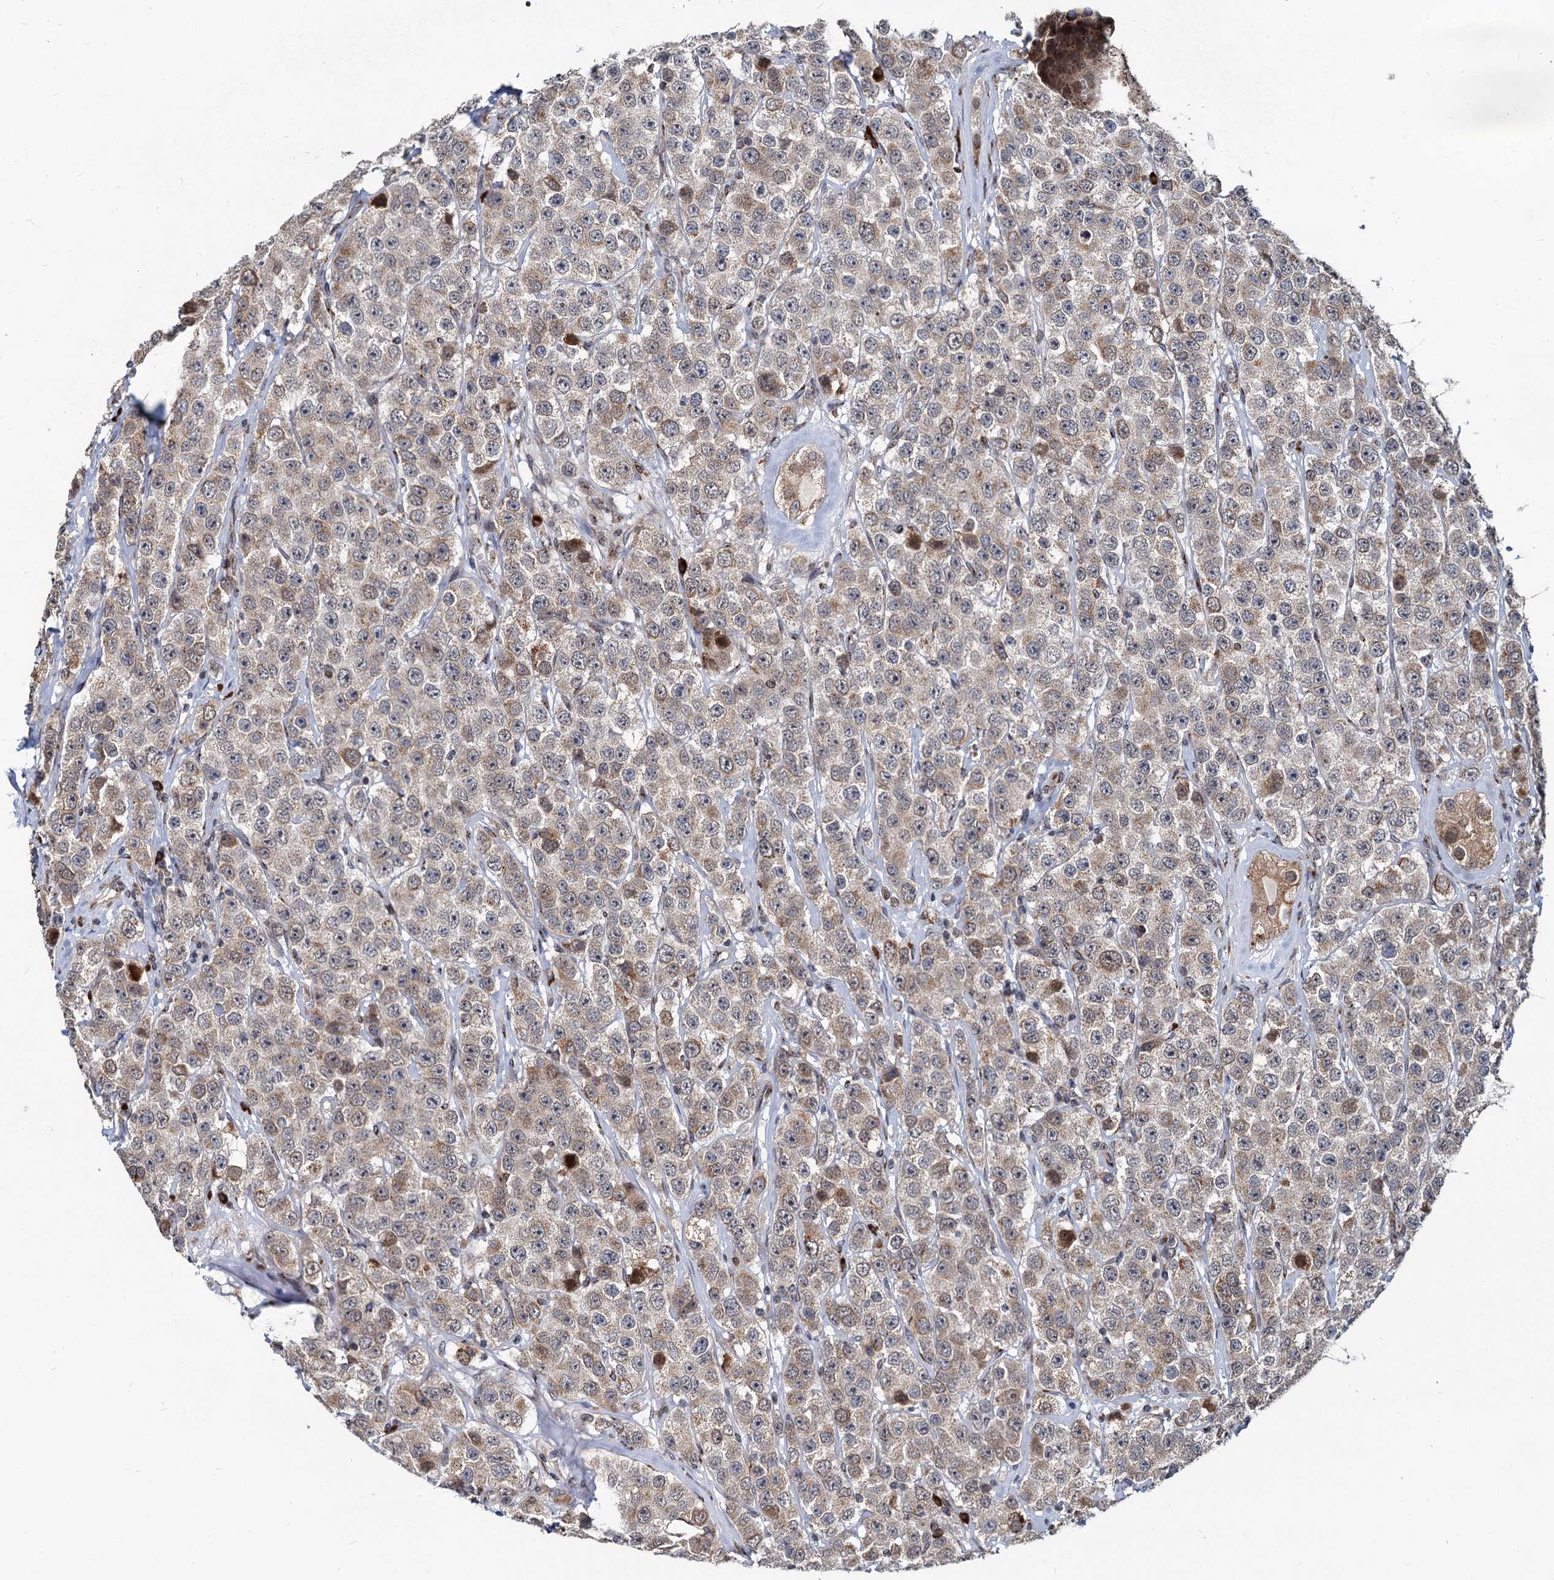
{"staining": {"intensity": "moderate", "quantity": "<25%", "location": "cytoplasmic/membranous"}, "tissue": "testis cancer", "cell_type": "Tumor cells", "image_type": "cancer", "snomed": [{"axis": "morphology", "description": "Seminoma, NOS"}, {"axis": "topography", "description": "Testis"}], "caption": "Human testis seminoma stained with a protein marker reveals moderate staining in tumor cells.", "gene": "SAAL1", "patient": {"sex": "male", "age": 28}}